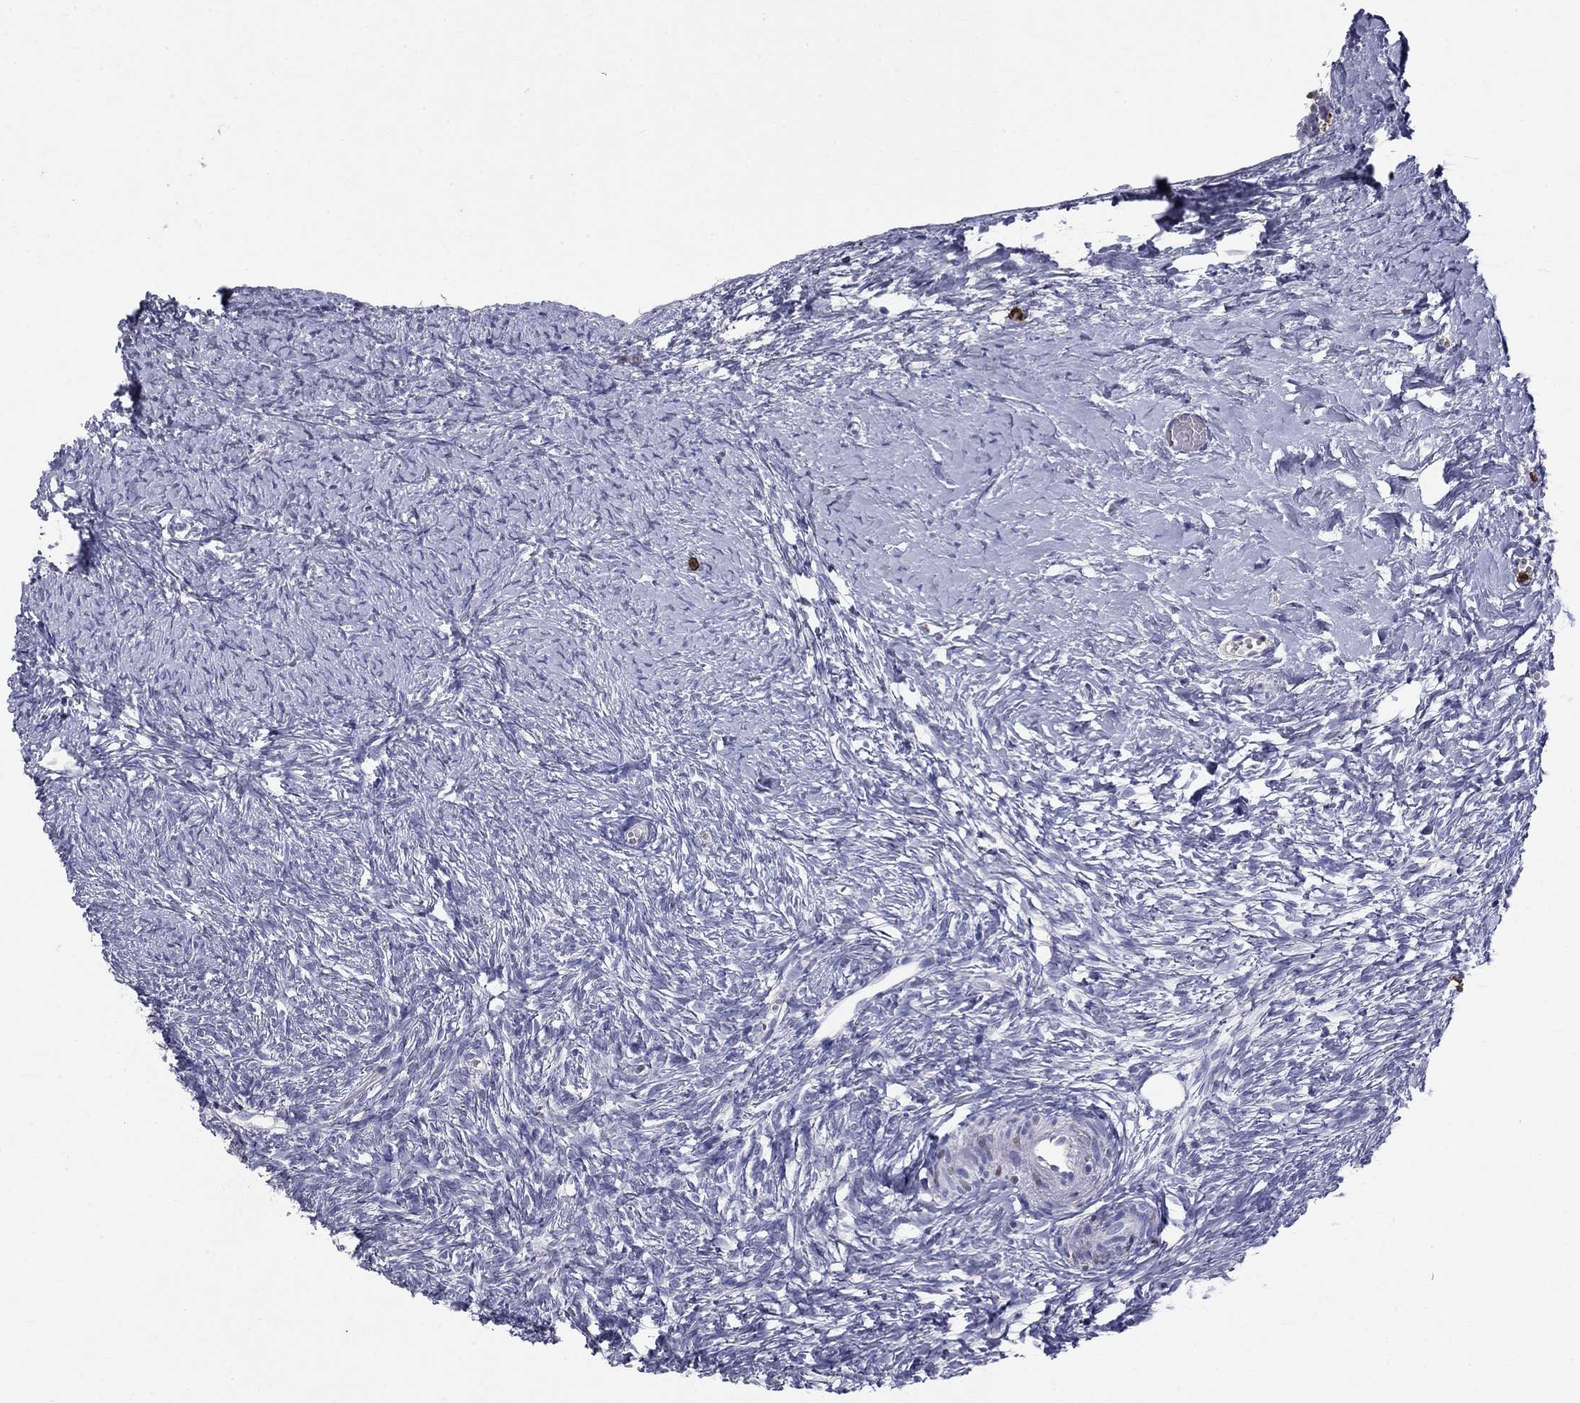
{"staining": {"intensity": "weak", "quantity": ">75%", "location": "cytoplasmic/membranous"}, "tissue": "ovary", "cell_type": "Follicle cells", "image_type": "normal", "snomed": [{"axis": "morphology", "description": "Normal tissue, NOS"}, {"axis": "topography", "description": "Ovary"}], "caption": "Immunohistochemistry (IHC) micrograph of benign human ovary stained for a protein (brown), which exhibits low levels of weak cytoplasmic/membranous staining in approximately >75% of follicle cells.", "gene": "IGSF8", "patient": {"sex": "female", "age": 43}}